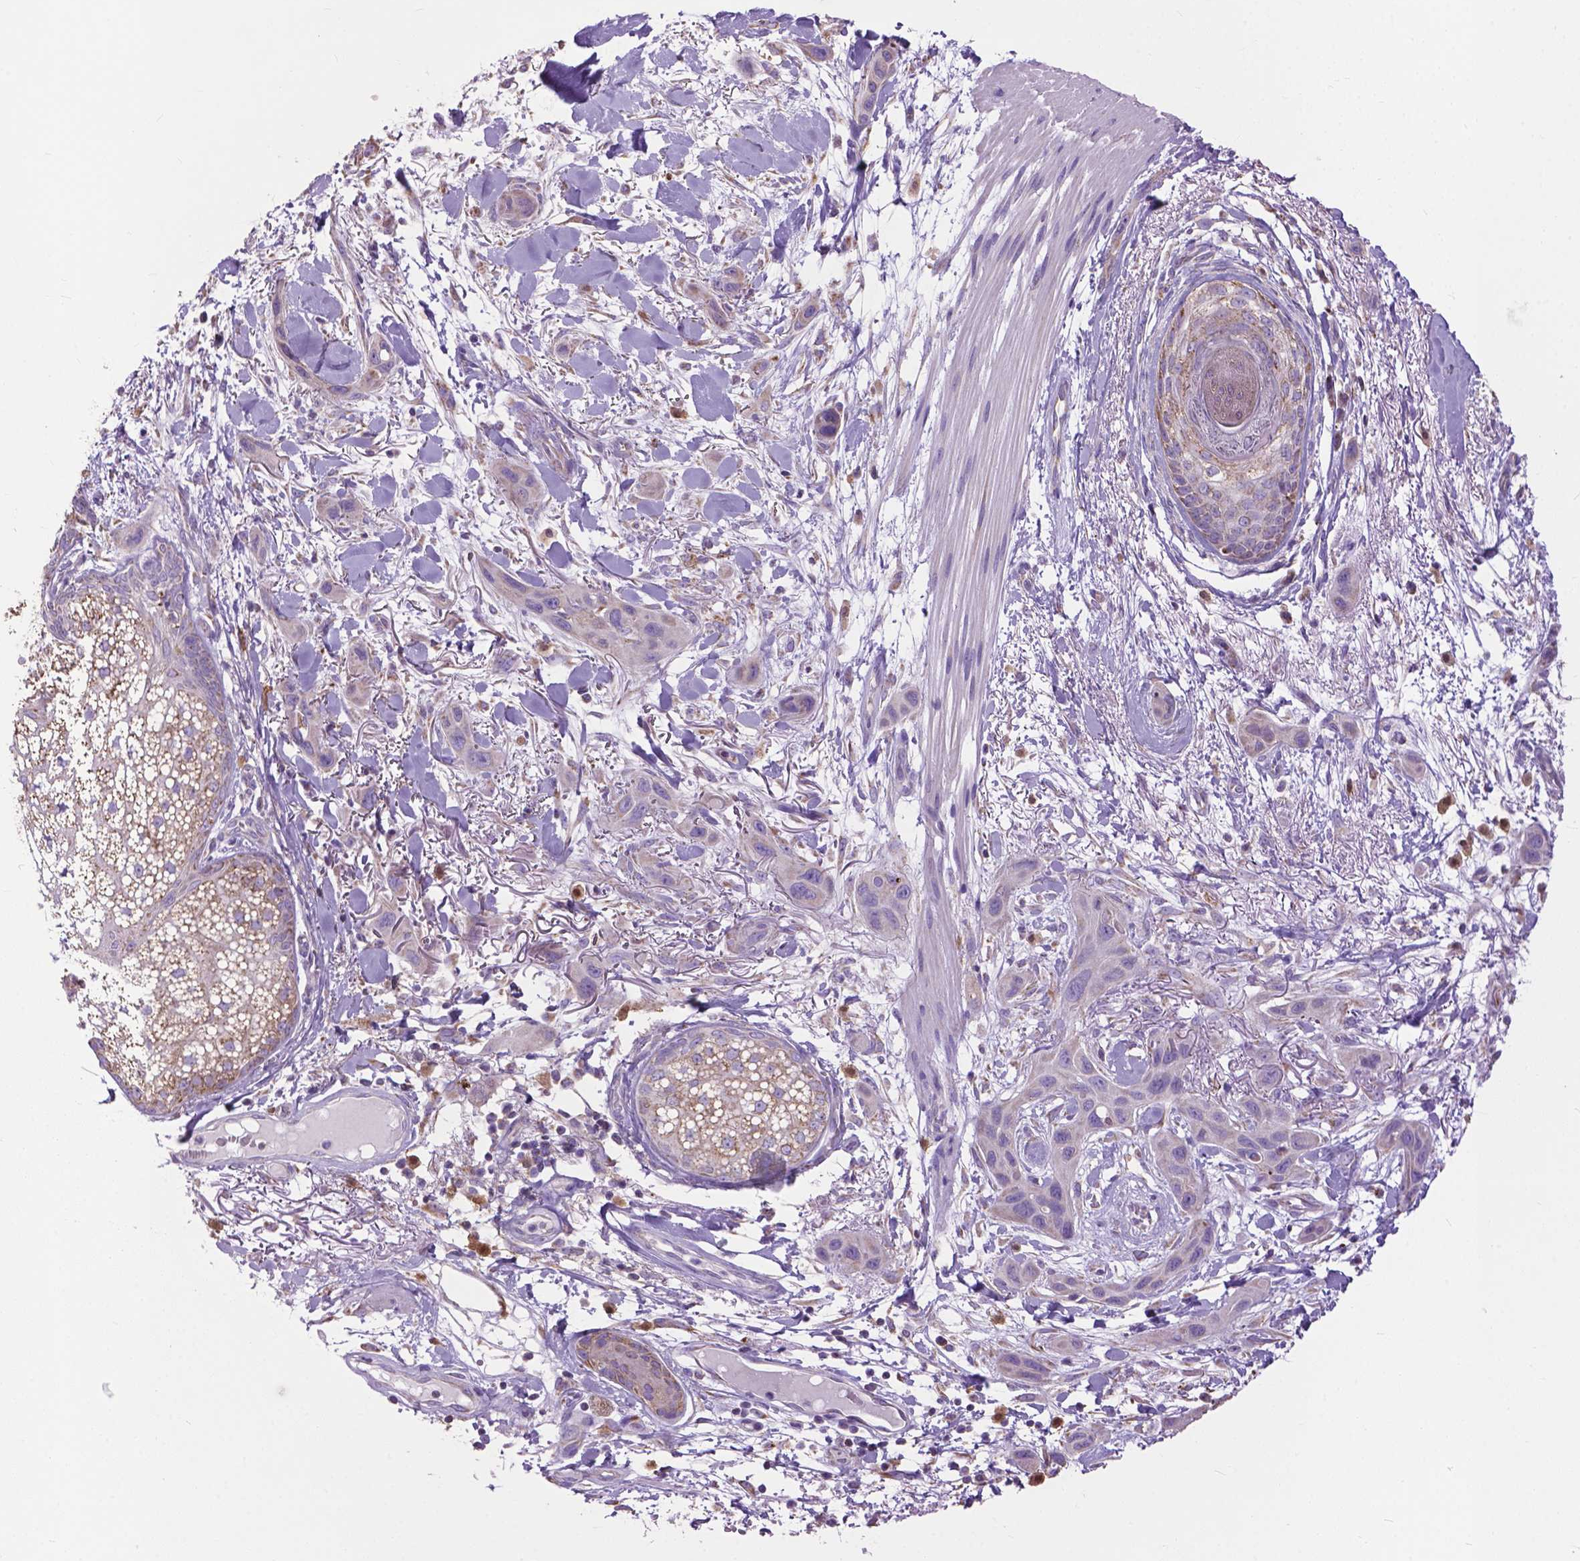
{"staining": {"intensity": "negative", "quantity": "none", "location": "none"}, "tissue": "skin cancer", "cell_type": "Tumor cells", "image_type": "cancer", "snomed": [{"axis": "morphology", "description": "Squamous cell carcinoma, NOS"}, {"axis": "topography", "description": "Skin"}], "caption": "The image demonstrates no significant staining in tumor cells of skin cancer (squamous cell carcinoma). (IHC, brightfield microscopy, high magnification).", "gene": "VDAC1", "patient": {"sex": "male", "age": 79}}